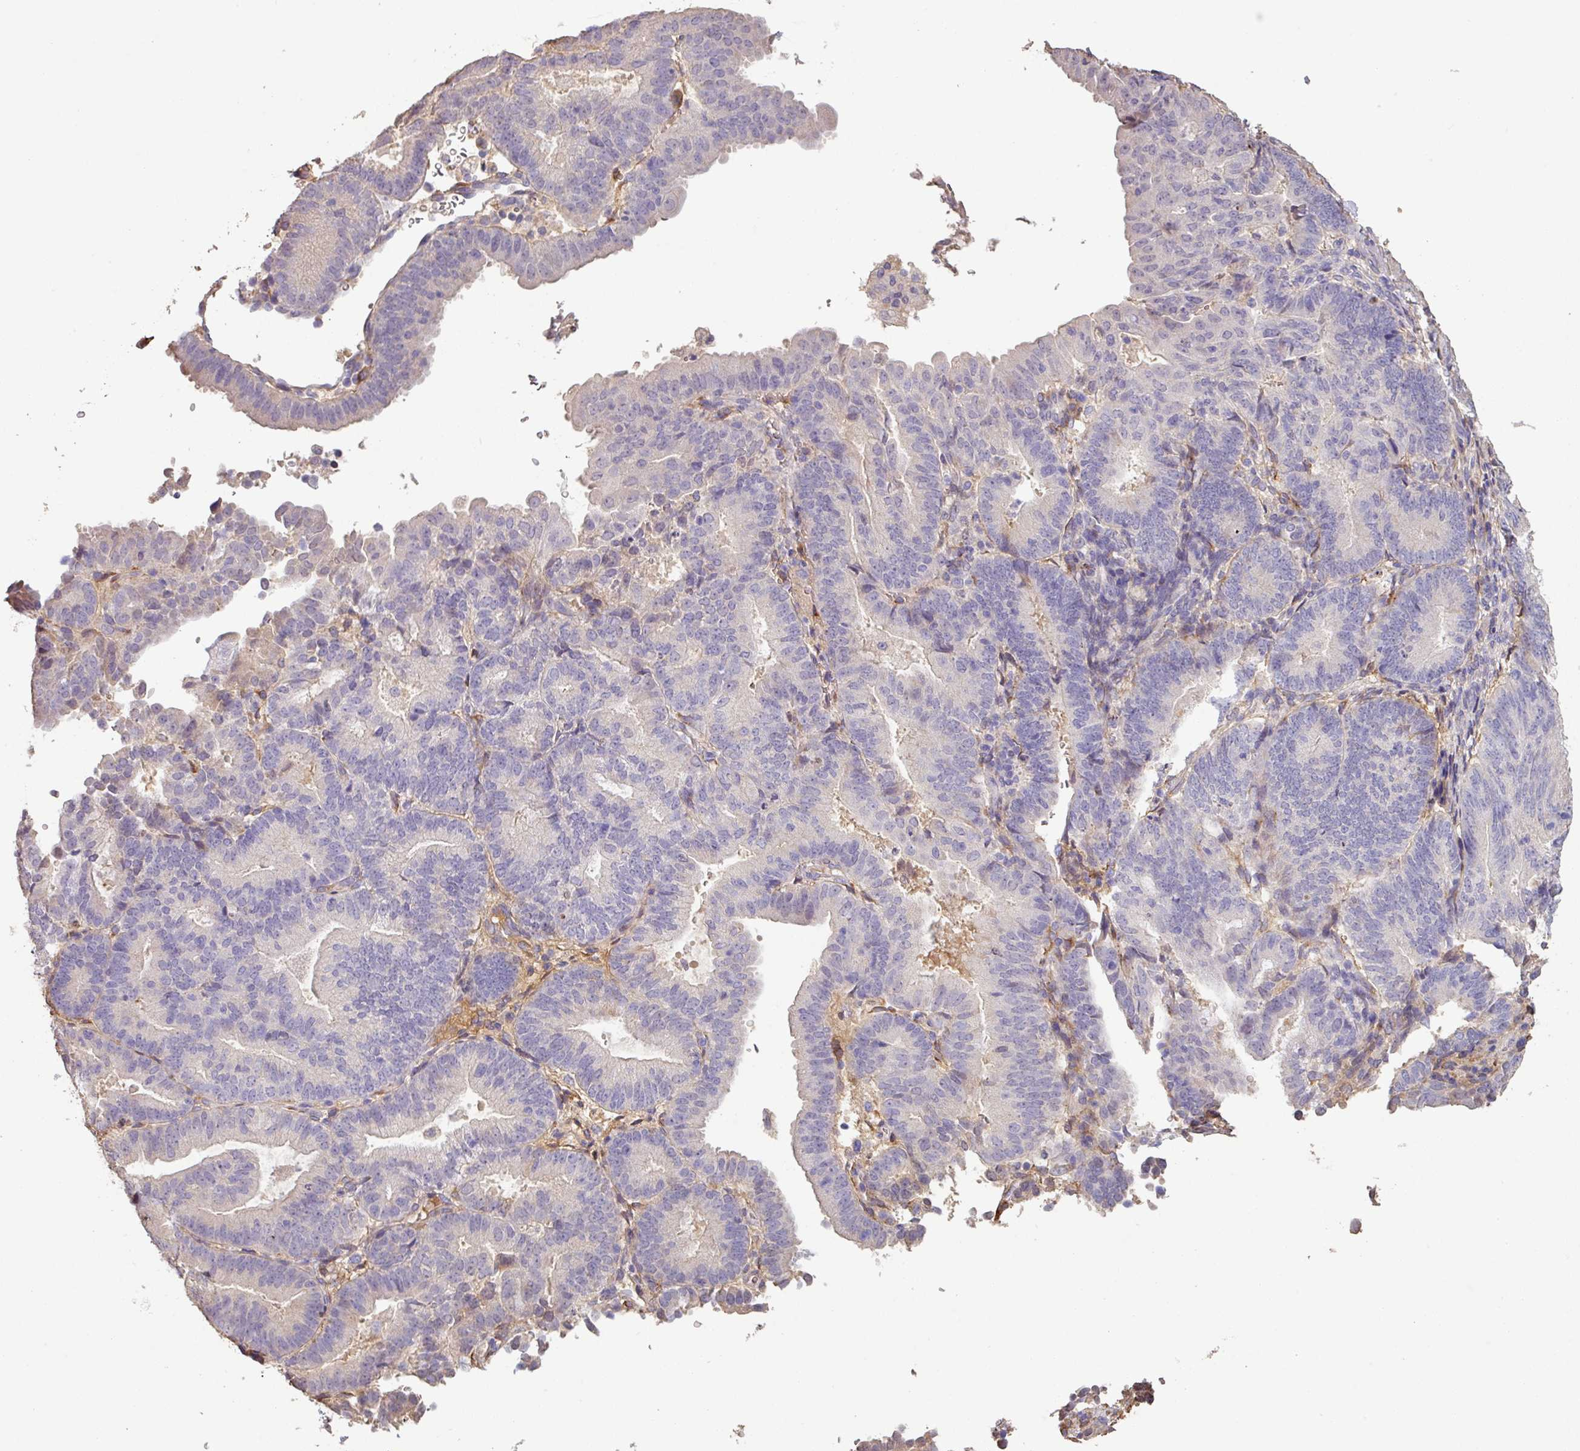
{"staining": {"intensity": "negative", "quantity": "none", "location": "none"}, "tissue": "endometrial cancer", "cell_type": "Tumor cells", "image_type": "cancer", "snomed": [{"axis": "morphology", "description": "Adenocarcinoma, NOS"}, {"axis": "topography", "description": "Endometrium"}], "caption": "Immunohistochemistry image of neoplastic tissue: human adenocarcinoma (endometrial) stained with DAB (3,3'-diaminobenzidine) shows no significant protein positivity in tumor cells.", "gene": "ISLR", "patient": {"sex": "female", "age": 70}}